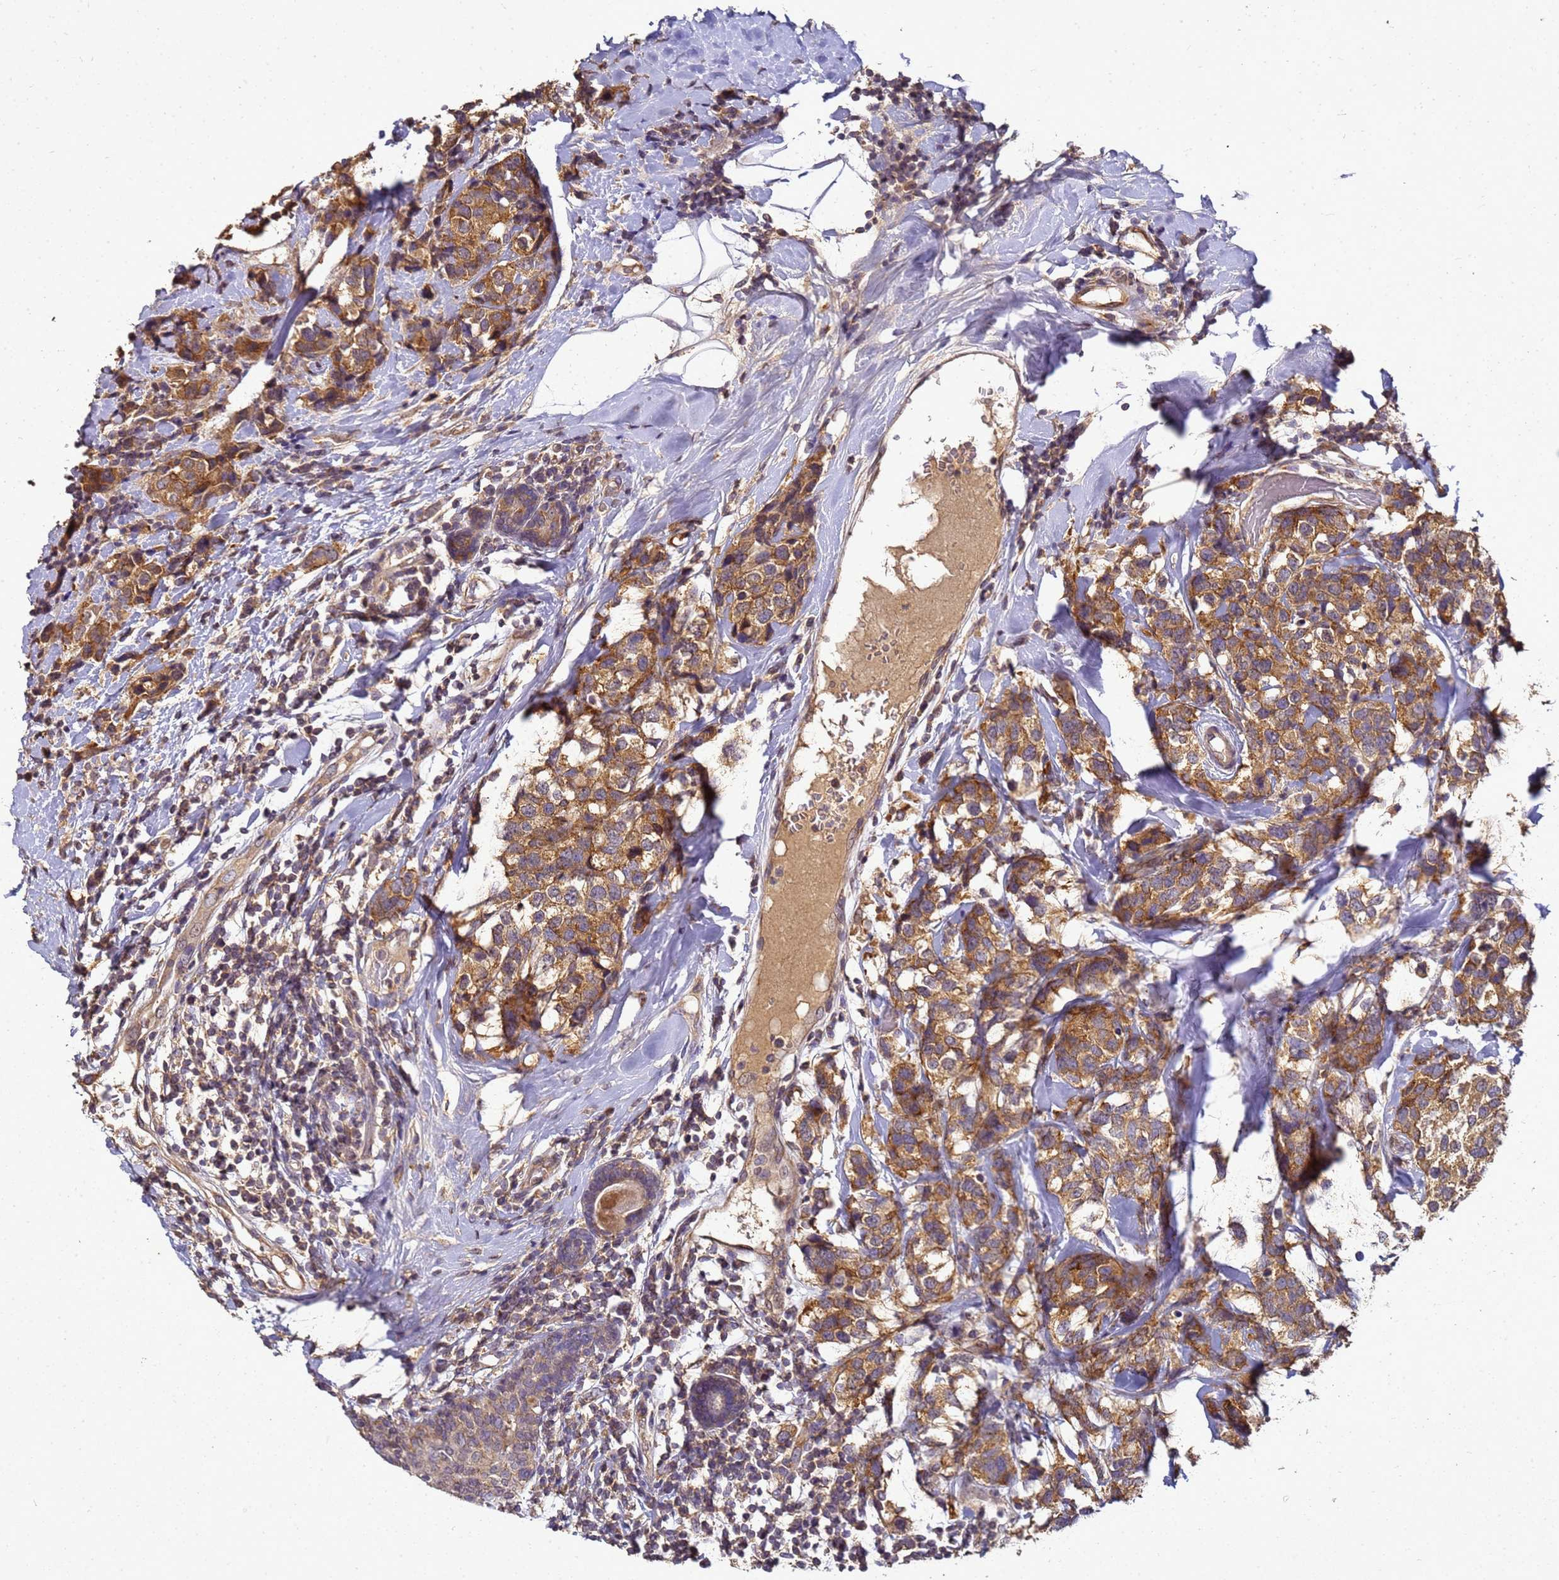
{"staining": {"intensity": "moderate", "quantity": ">75%", "location": "cytoplasmic/membranous"}, "tissue": "breast cancer", "cell_type": "Tumor cells", "image_type": "cancer", "snomed": [{"axis": "morphology", "description": "Lobular carcinoma"}, {"axis": "topography", "description": "Breast"}], "caption": "Protein positivity by IHC displays moderate cytoplasmic/membranous expression in about >75% of tumor cells in breast cancer. Nuclei are stained in blue.", "gene": "ANKRD17", "patient": {"sex": "female", "age": 59}}